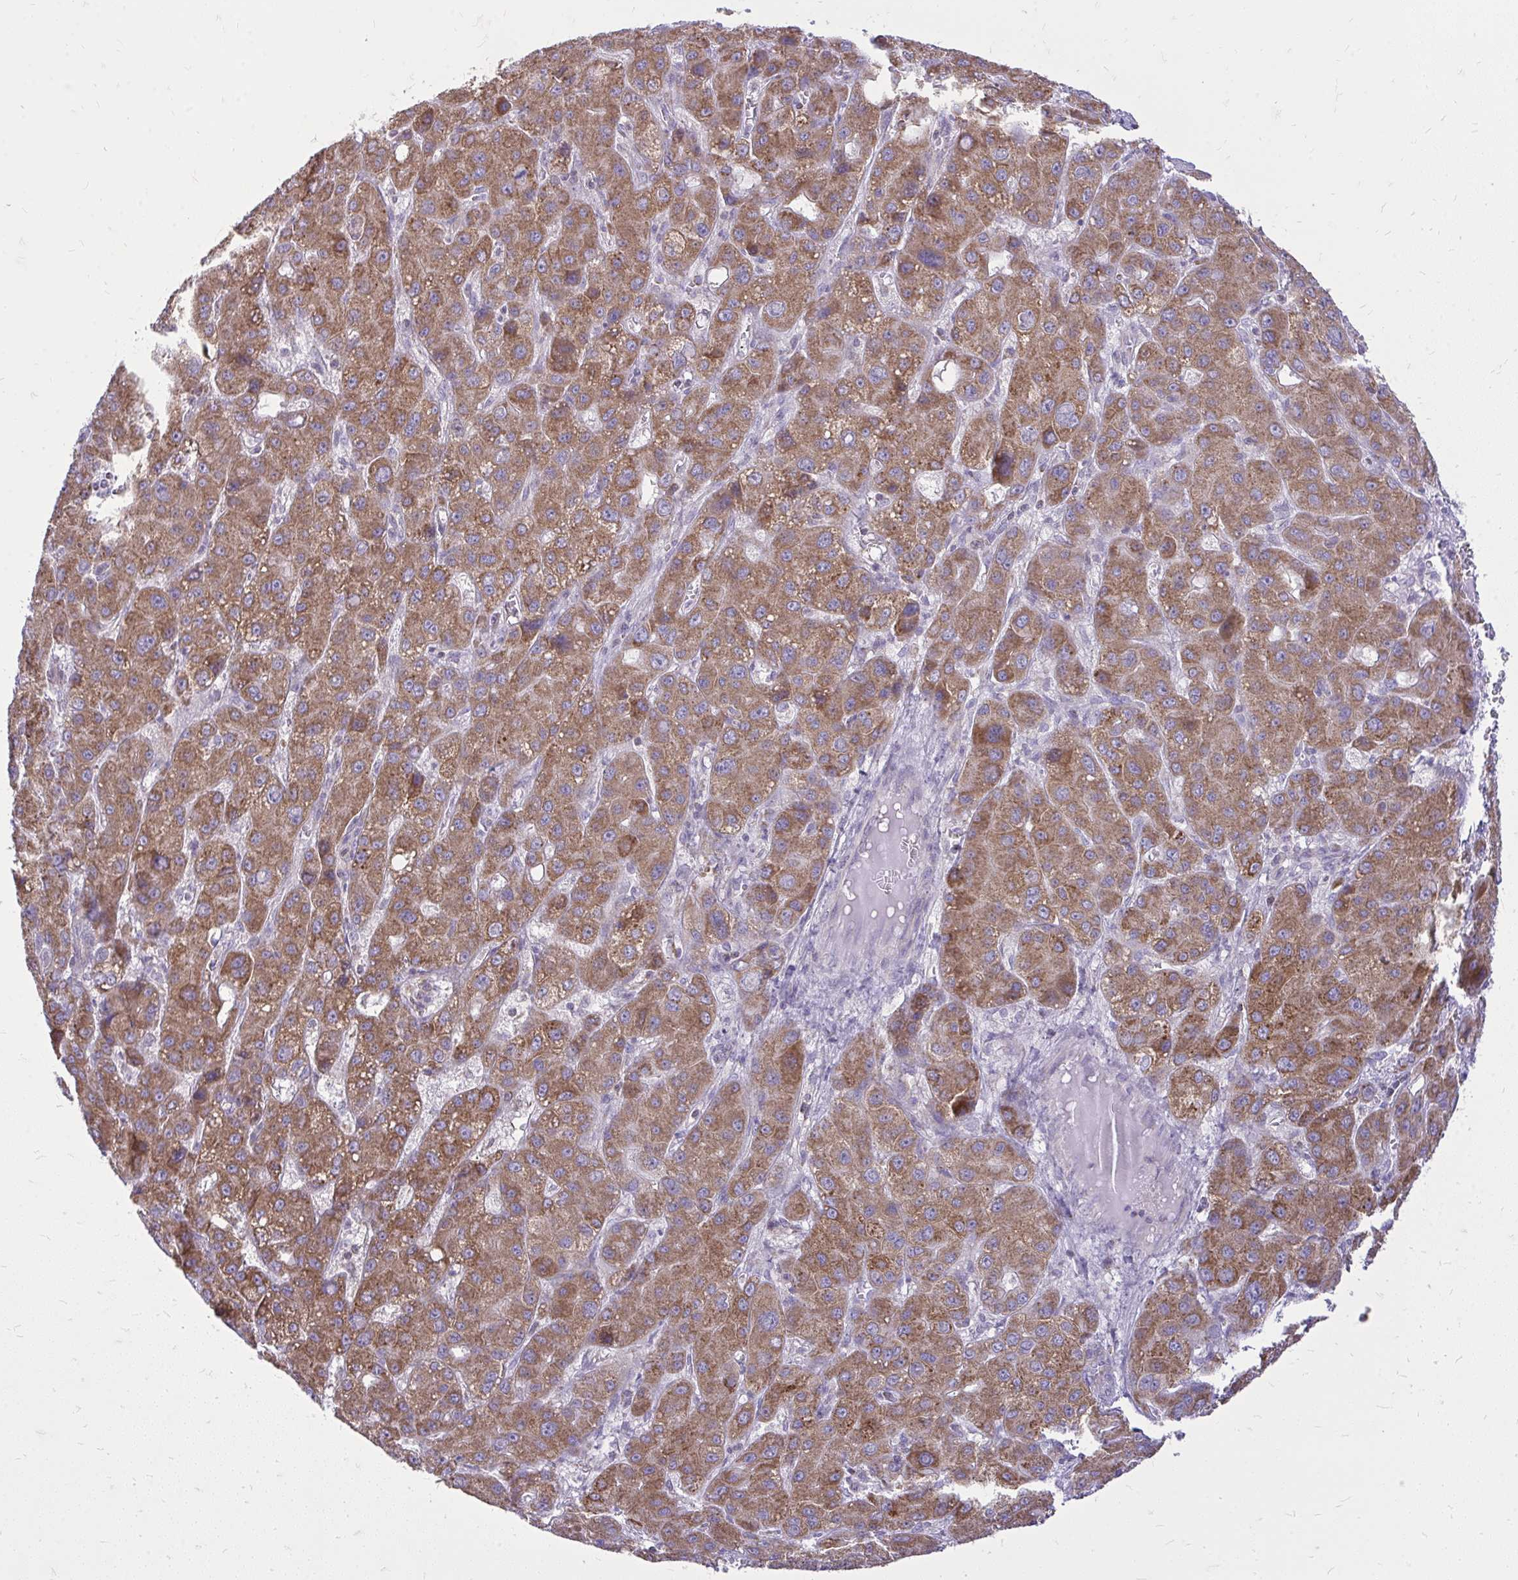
{"staining": {"intensity": "strong", "quantity": ">75%", "location": "cytoplasmic/membranous"}, "tissue": "liver cancer", "cell_type": "Tumor cells", "image_type": "cancer", "snomed": [{"axis": "morphology", "description": "Carcinoma, Hepatocellular, NOS"}, {"axis": "topography", "description": "Liver"}], "caption": "Liver hepatocellular carcinoma tissue shows strong cytoplasmic/membranous expression in approximately >75% of tumor cells, visualized by immunohistochemistry.", "gene": "SPTBN2", "patient": {"sex": "male", "age": 55}}